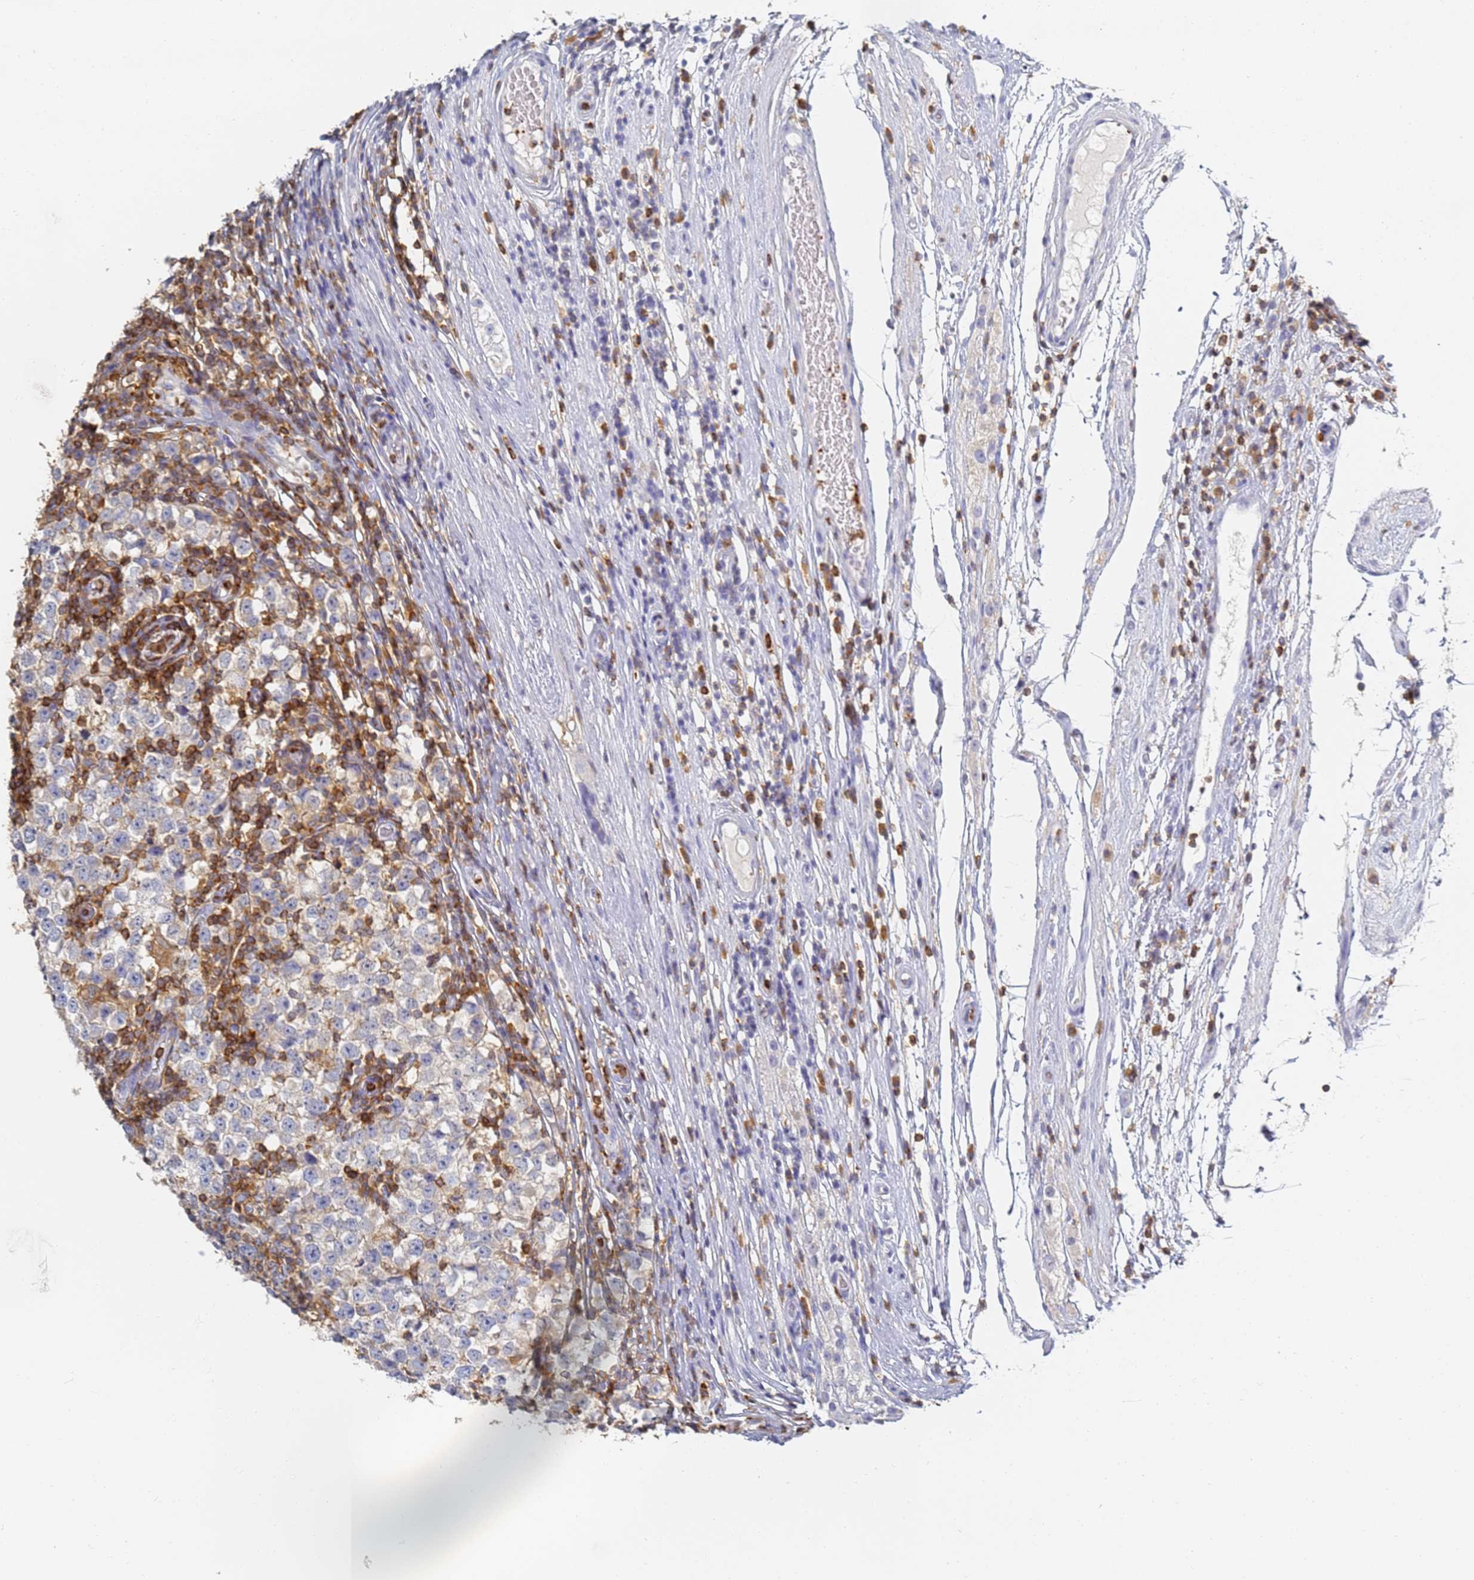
{"staining": {"intensity": "negative", "quantity": "none", "location": "none"}, "tissue": "testis cancer", "cell_type": "Tumor cells", "image_type": "cancer", "snomed": [{"axis": "morphology", "description": "Seminoma, NOS"}, {"axis": "topography", "description": "Testis"}], "caption": "DAB (3,3'-diaminobenzidine) immunohistochemical staining of human seminoma (testis) exhibits no significant positivity in tumor cells. The staining is performed using DAB (3,3'-diaminobenzidine) brown chromogen with nuclei counter-stained in using hematoxylin.", "gene": "BIN2", "patient": {"sex": "male", "age": 65}}